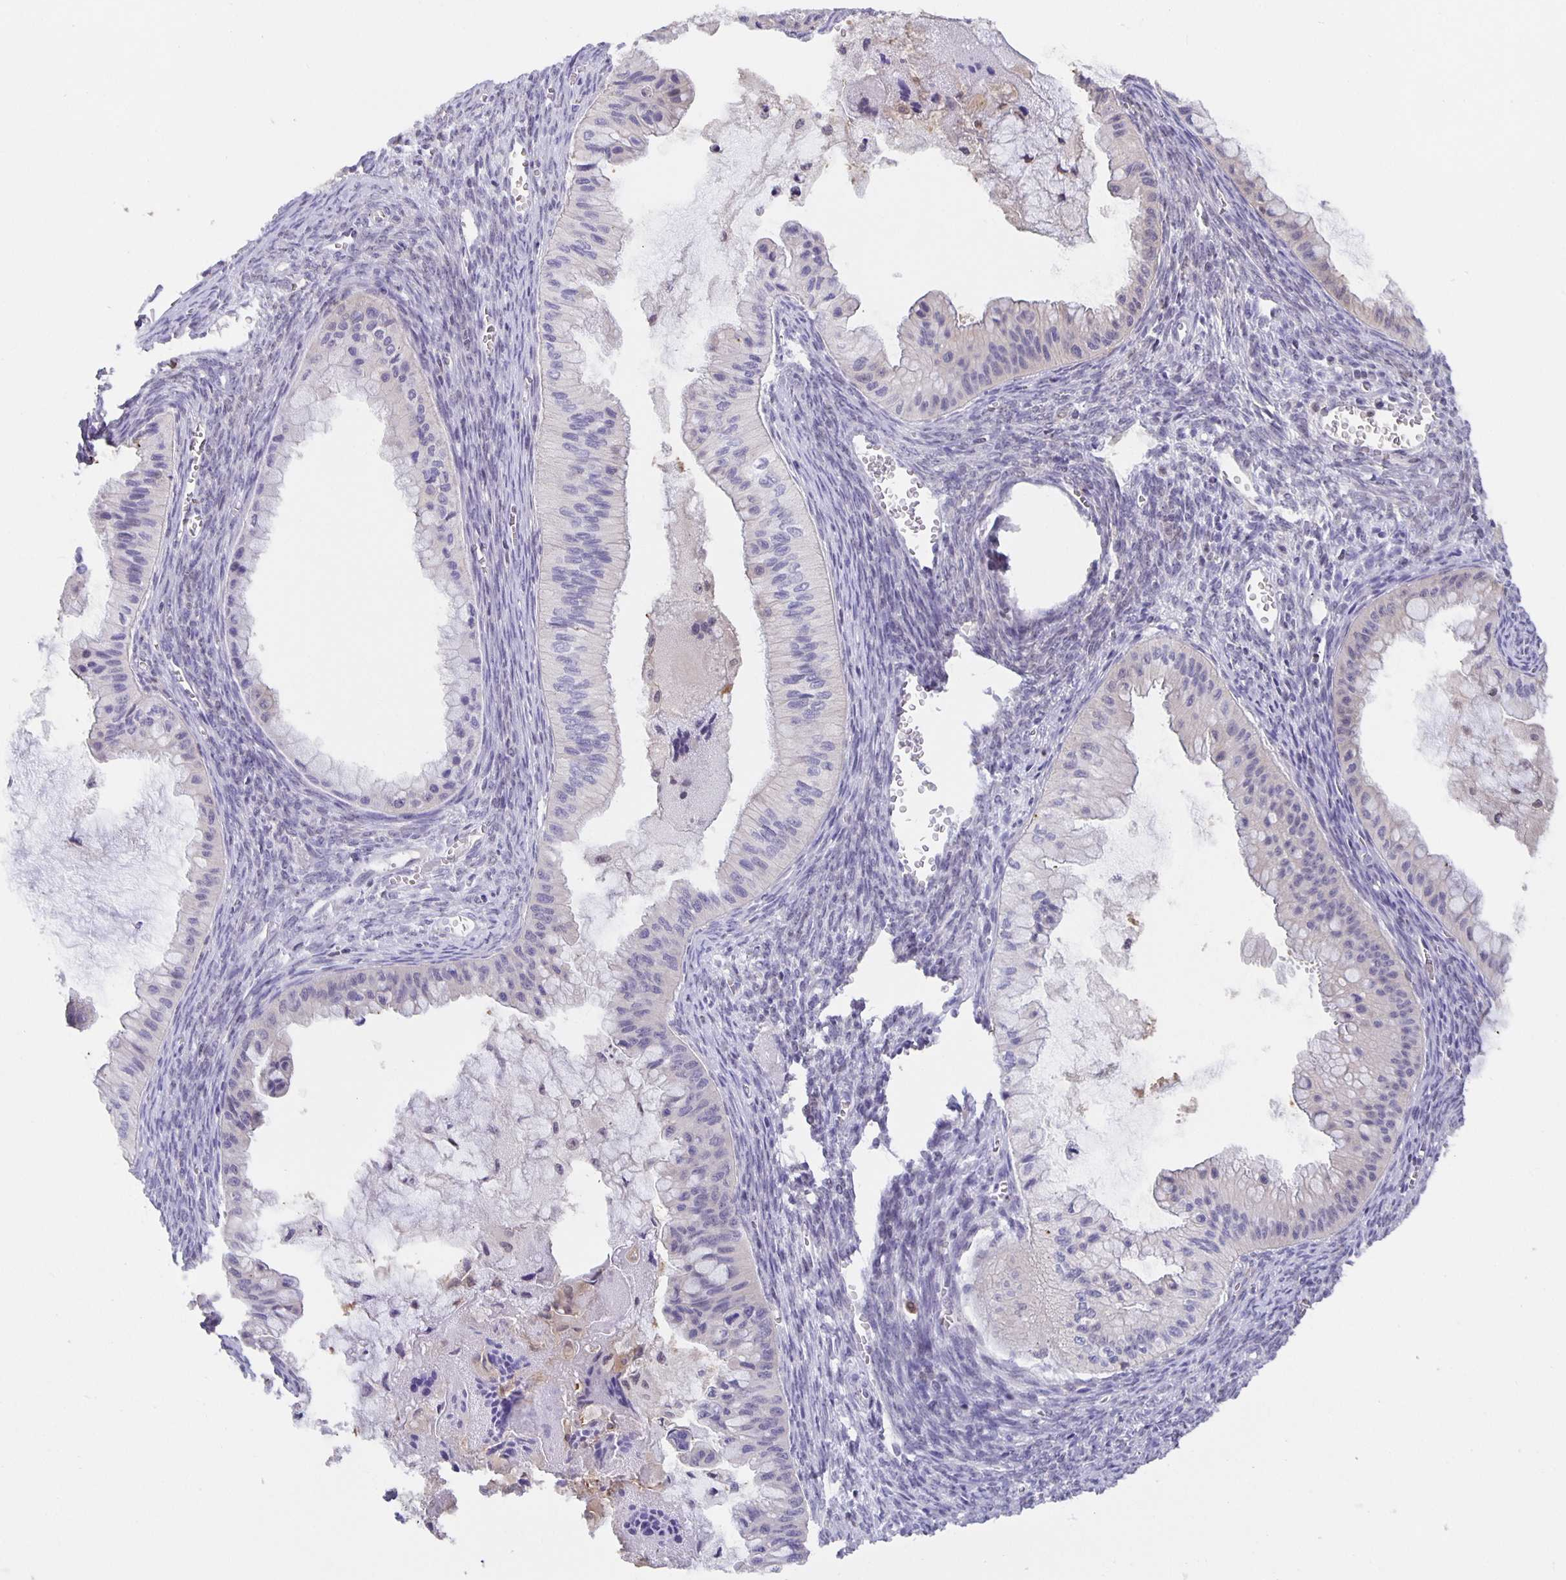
{"staining": {"intensity": "negative", "quantity": "none", "location": "none"}, "tissue": "ovarian cancer", "cell_type": "Tumor cells", "image_type": "cancer", "snomed": [{"axis": "morphology", "description": "Cystadenocarcinoma, mucinous, NOS"}, {"axis": "topography", "description": "Ovary"}], "caption": "This is an immunohistochemistry image of human mucinous cystadenocarcinoma (ovarian). There is no positivity in tumor cells.", "gene": "MARCHF6", "patient": {"sex": "female", "age": 72}}